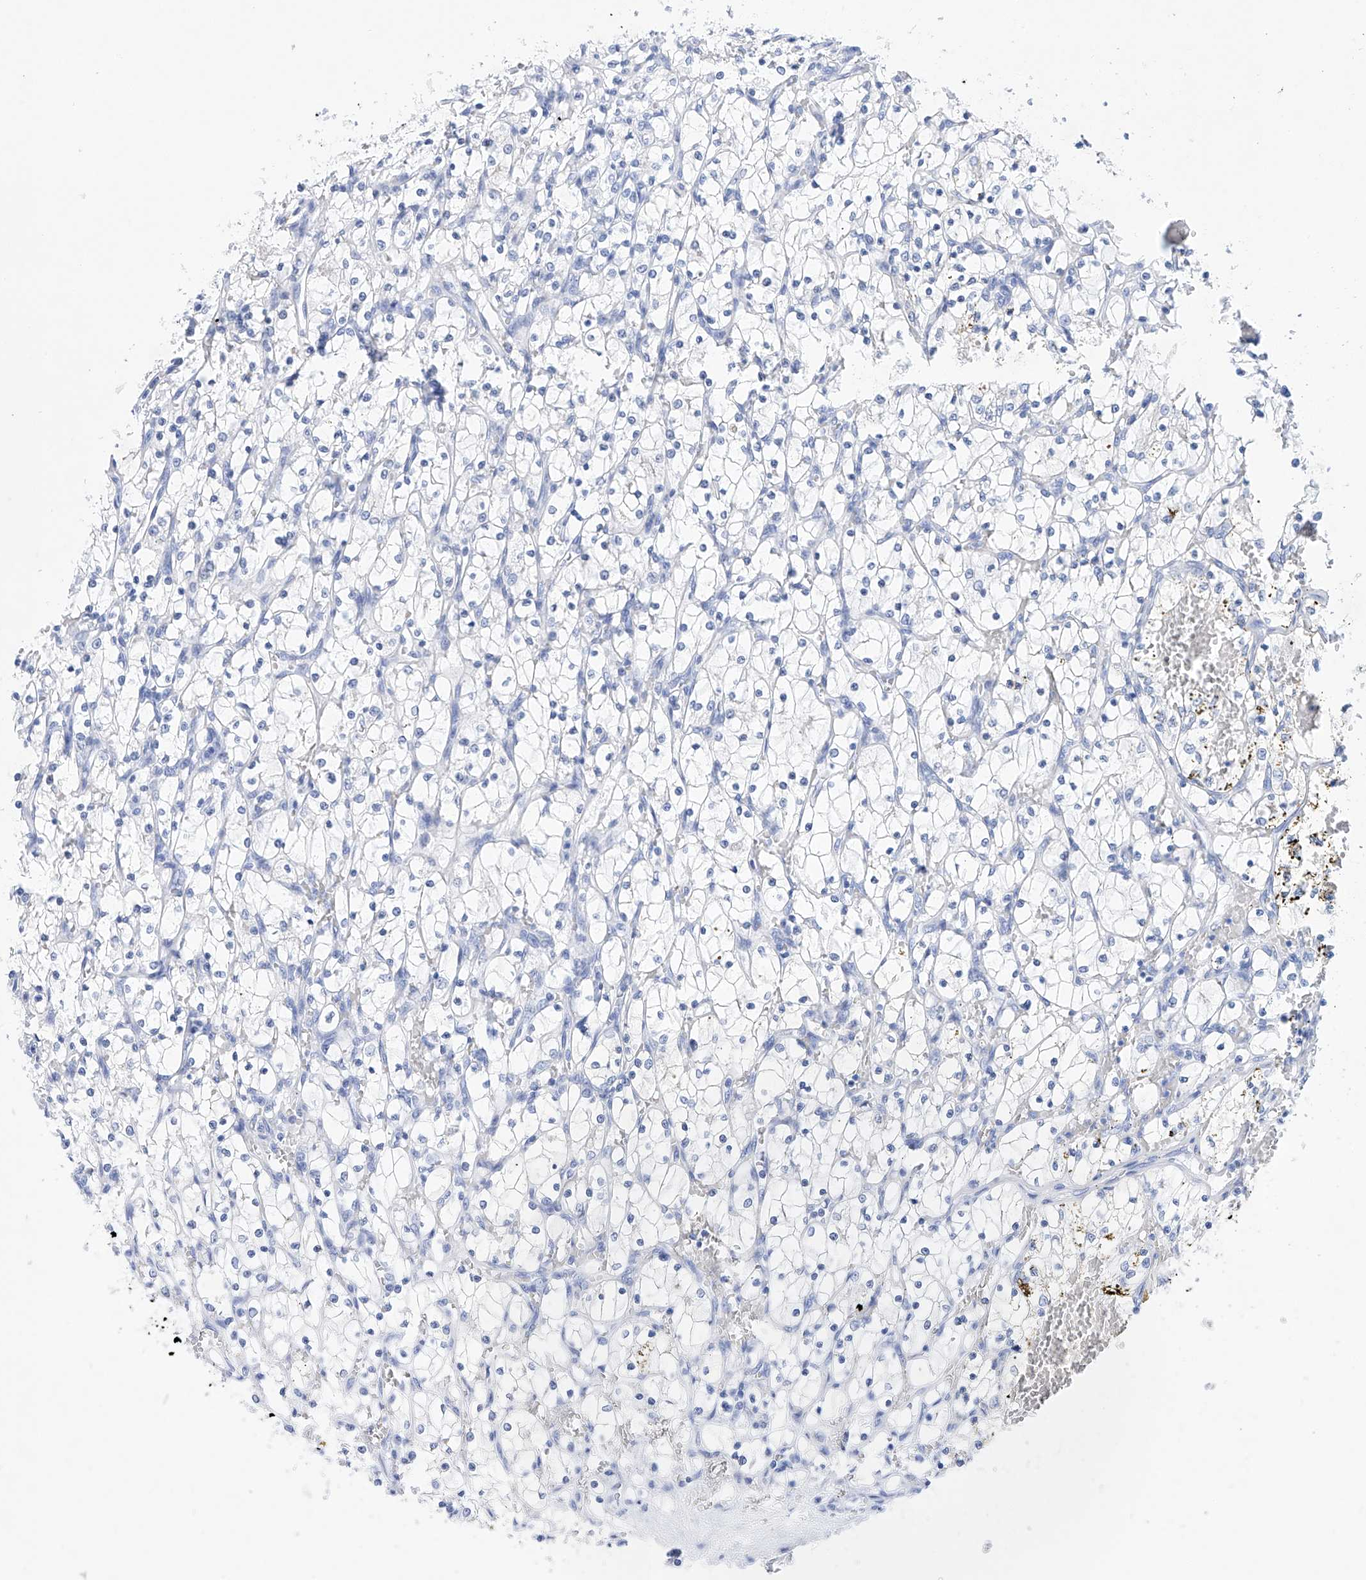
{"staining": {"intensity": "negative", "quantity": "none", "location": "none"}, "tissue": "renal cancer", "cell_type": "Tumor cells", "image_type": "cancer", "snomed": [{"axis": "morphology", "description": "Adenocarcinoma, NOS"}, {"axis": "topography", "description": "Kidney"}], "caption": "High magnification brightfield microscopy of renal adenocarcinoma stained with DAB (brown) and counterstained with hematoxylin (blue): tumor cells show no significant expression. (DAB (3,3'-diaminobenzidine) immunohistochemistry (IHC) visualized using brightfield microscopy, high magnification).", "gene": "LURAP1", "patient": {"sex": "female", "age": 69}}